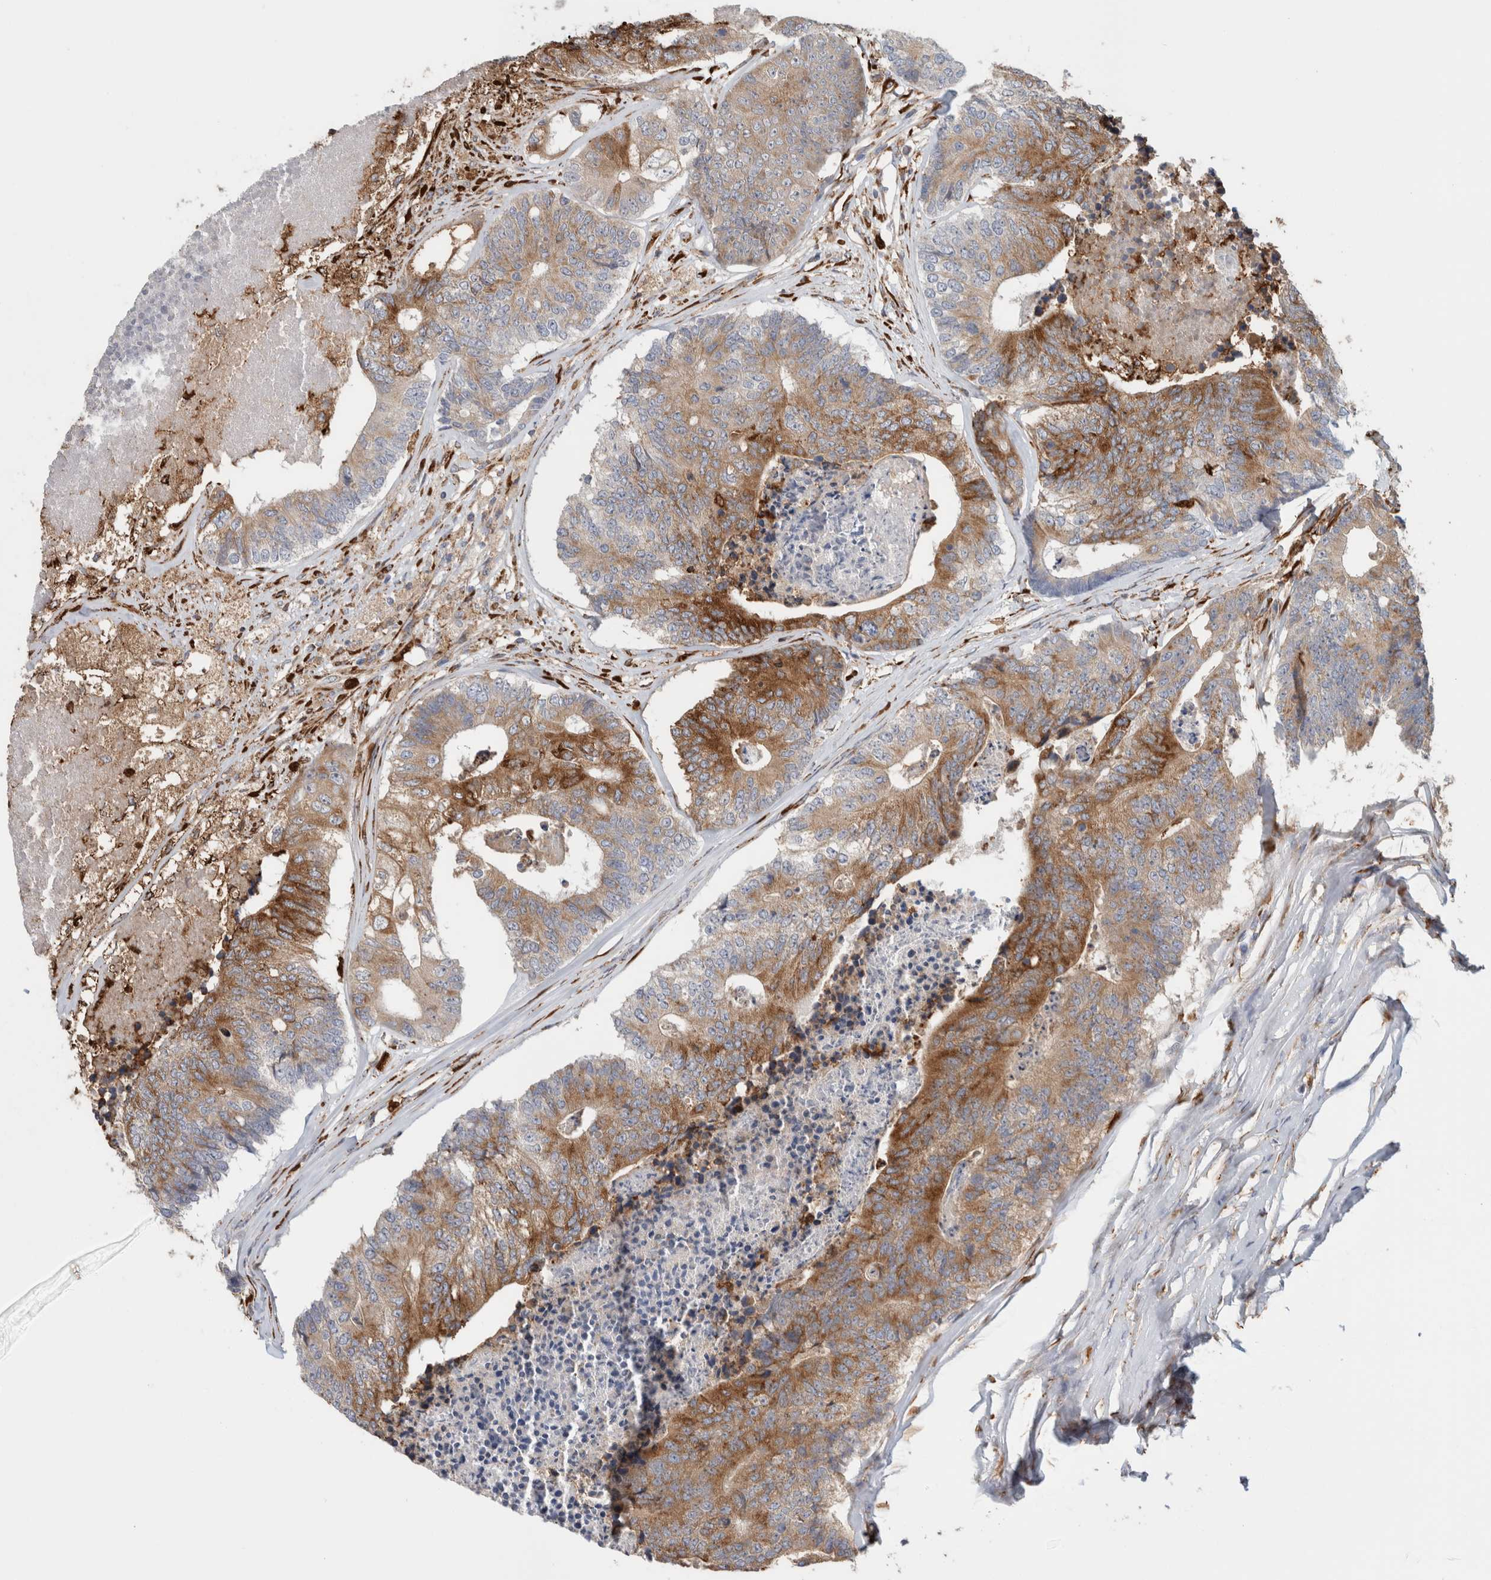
{"staining": {"intensity": "moderate", "quantity": ">75%", "location": "cytoplasmic/membranous"}, "tissue": "colorectal cancer", "cell_type": "Tumor cells", "image_type": "cancer", "snomed": [{"axis": "morphology", "description": "Adenocarcinoma, NOS"}, {"axis": "topography", "description": "Colon"}], "caption": "DAB (3,3'-diaminobenzidine) immunohistochemical staining of human adenocarcinoma (colorectal) displays moderate cytoplasmic/membranous protein staining in approximately >75% of tumor cells. (IHC, brightfield microscopy, high magnification).", "gene": "P4HA1", "patient": {"sex": "female", "age": 67}}